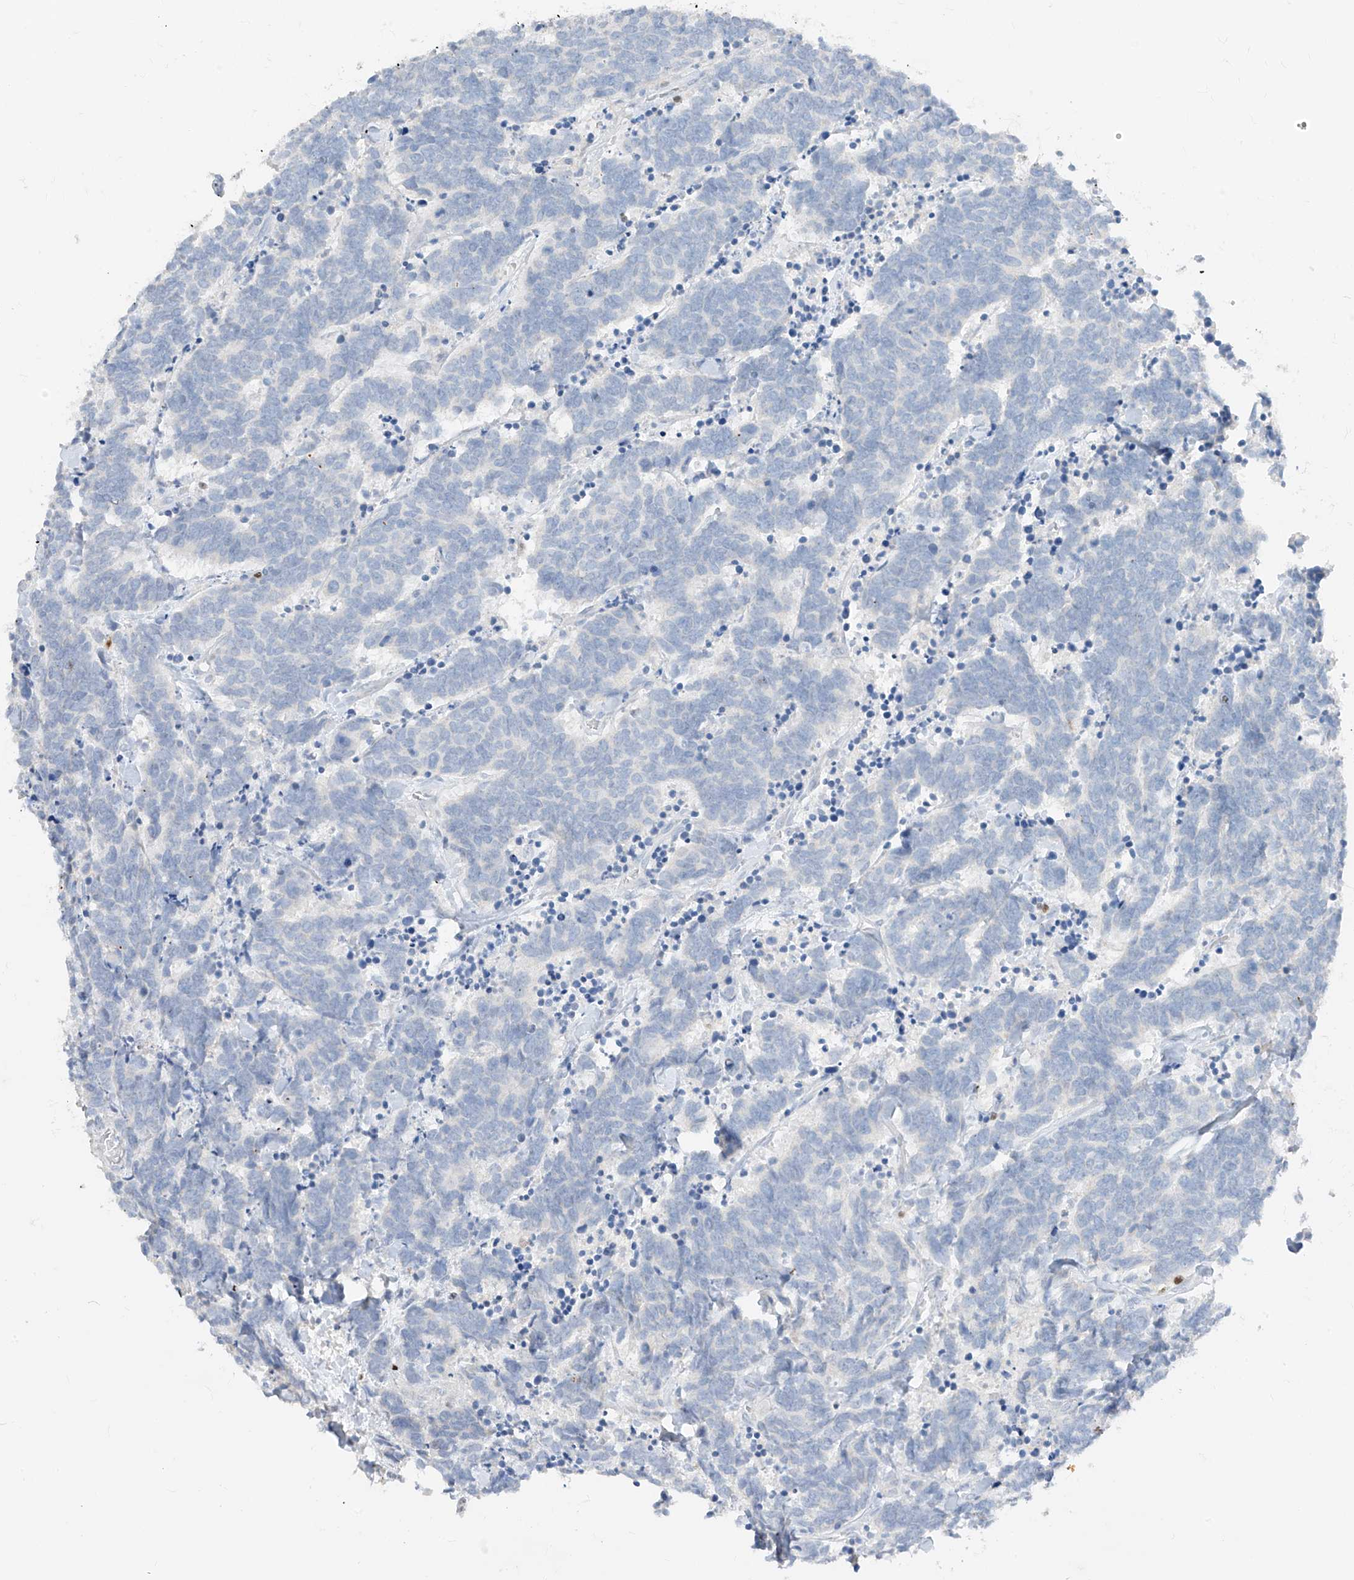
{"staining": {"intensity": "negative", "quantity": "none", "location": "none"}, "tissue": "carcinoid", "cell_type": "Tumor cells", "image_type": "cancer", "snomed": [{"axis": "morphology", "description": "Carcinoma, NOS"}, {"axis": "morphology", "description": "Carcinoid, malignant, NOS"}, {"axis": "topography", "description": "Urinary bladder"}], "caption": "Immunohistochemistry image of neoplastic tissue: human carcinoid stained with DAB (3,3'-diaminobenzidine) reveals no significant protein staining in tumor cells. Nuclei are stained in blue.", "gene": "TBX21", "patient": {"sex": "male", "age": 57}}